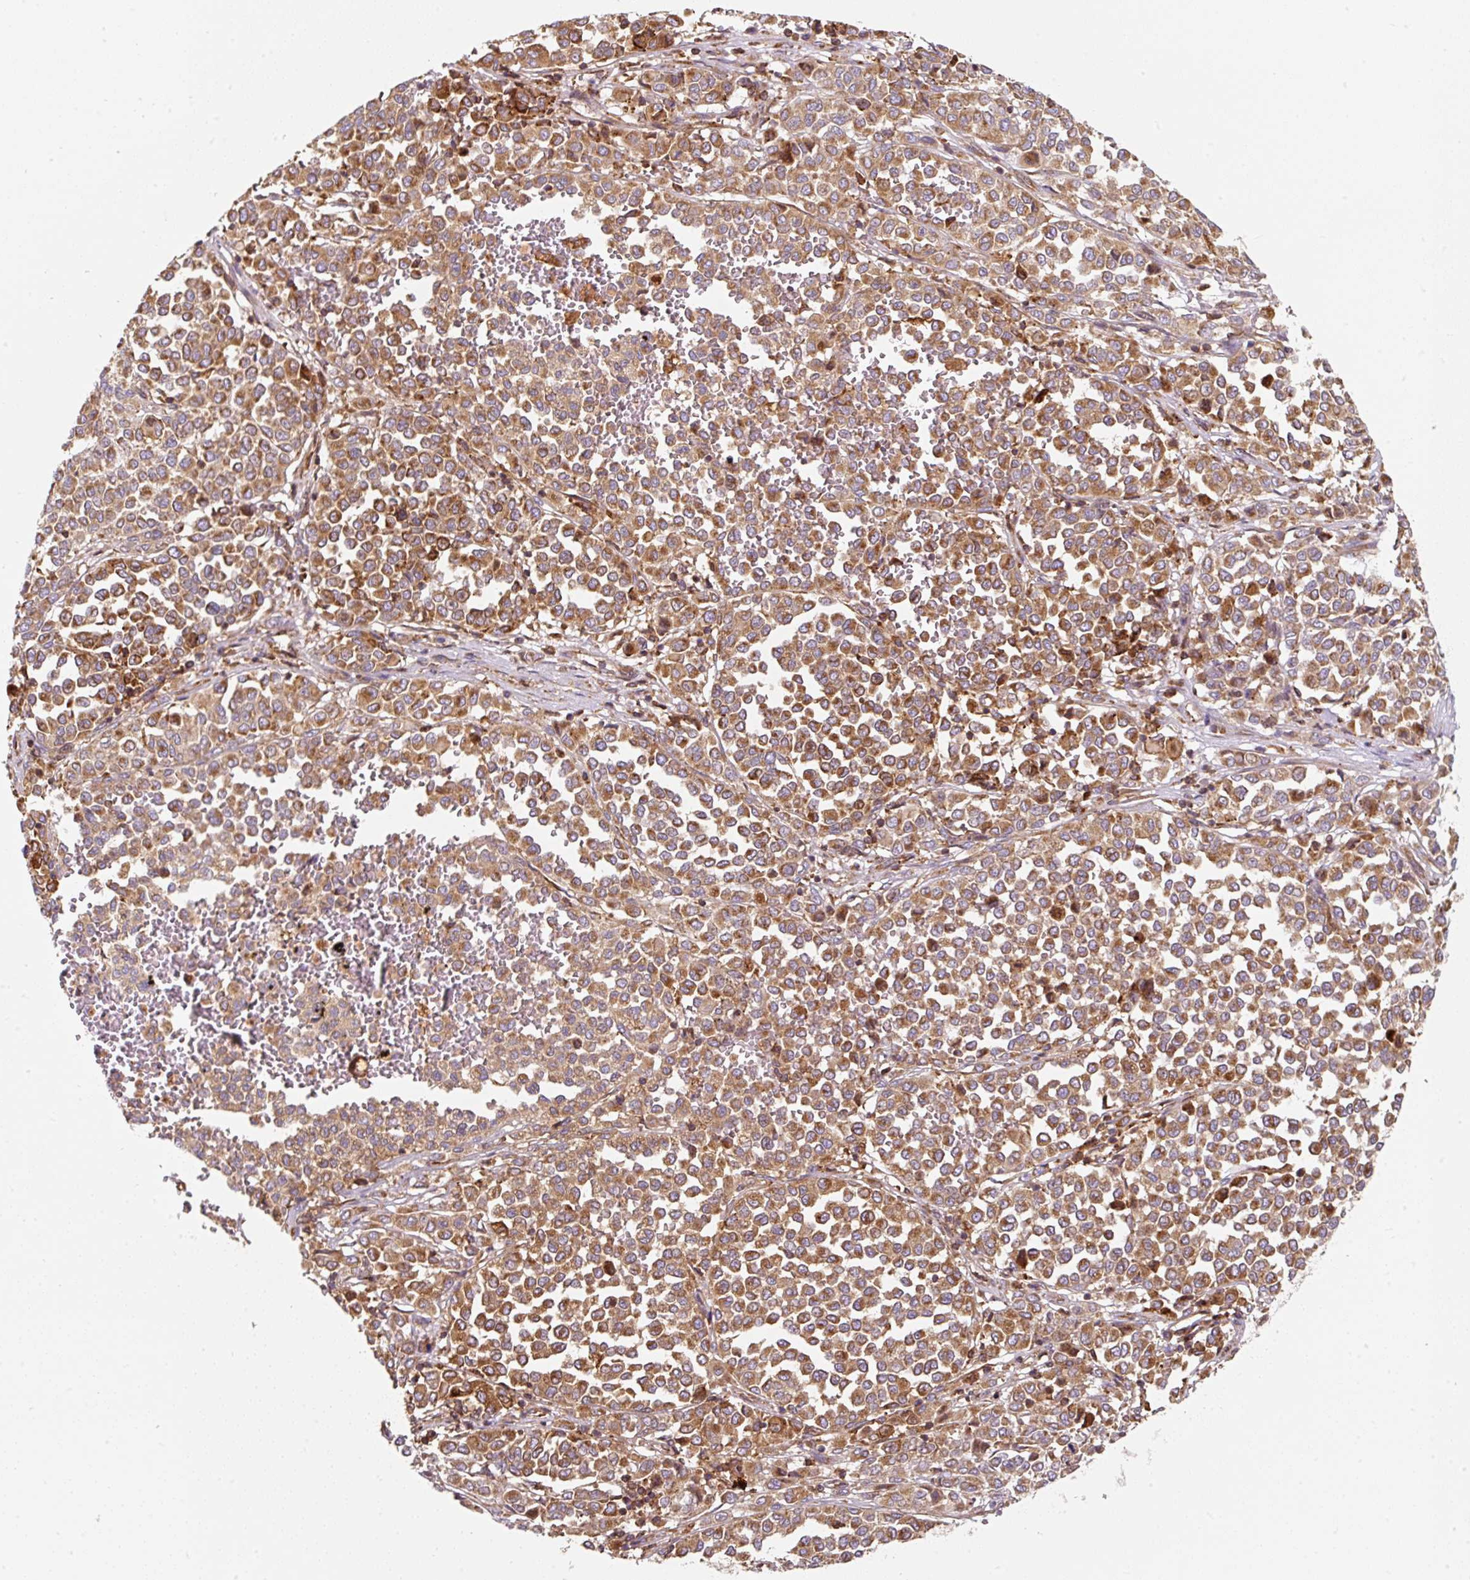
{"staining": {"intensity": "moderate", "quantity": ">75%", "location": "cytoplasmic/membranous"}, "tissue": "melanoma", "cell_type": "Tumor cells", "image_type": "cancer", "snomed": [{"axis": "morphology", "description": "Malignant melanoma, Metastatic site"}, {"axis": "topography", "description": "Pancreas"}], "caption": "Malignant melanoma (metastatic site) stained with a brown dye shows moderate cytoplasmic/membranous positive staining in about >75% of tumor cells.", "gene": "ERAP2", "patient": {"sex": "female", "age": 30}}